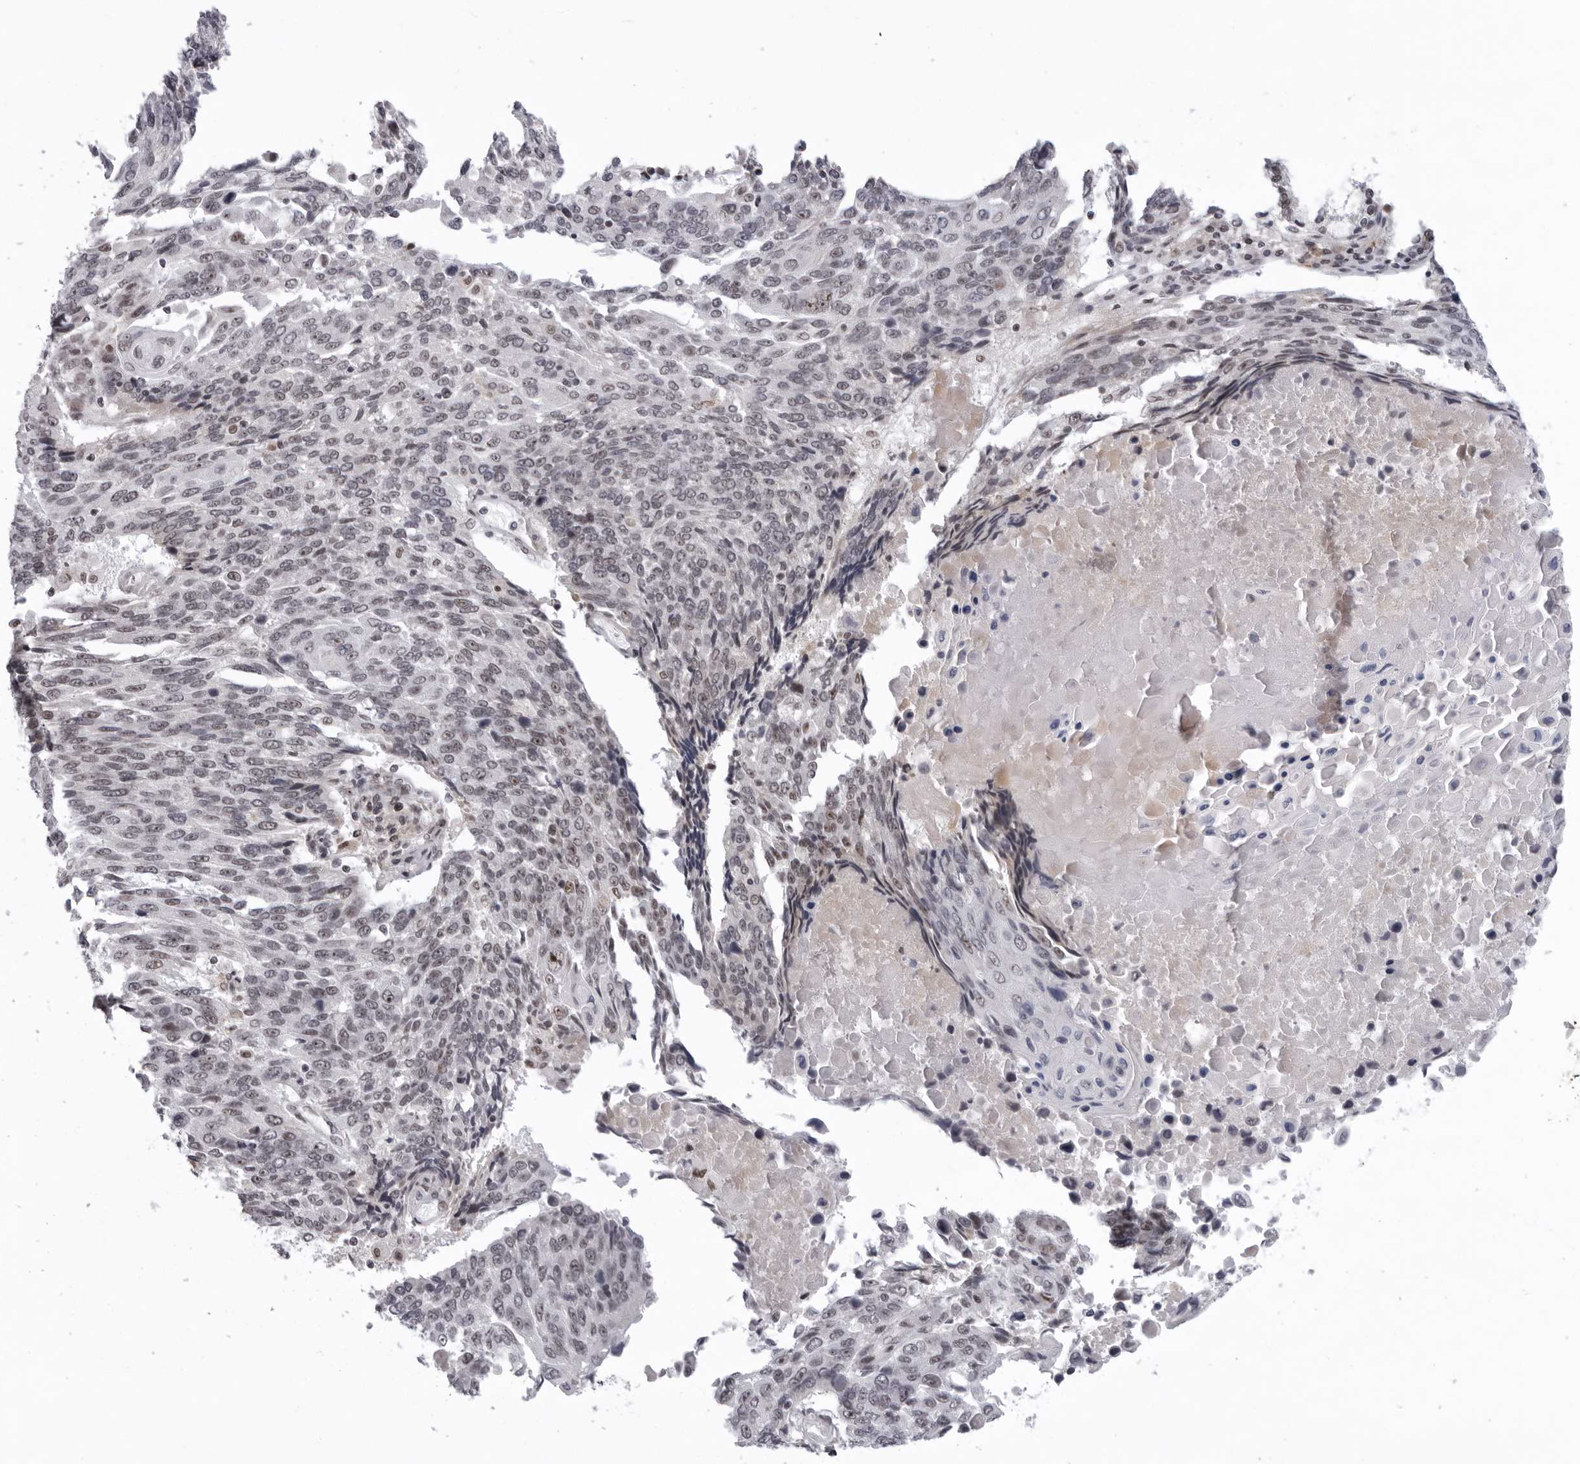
{"staining": {"intensity": "weak", "quantity": ">75%", "location": "nuclear"}, "tissue": "lung cancer", "cell_type": "Tumor cells", "image_type": "cancer", "snomed": [{"axis": "morphology", "description": "Squamous cell carcinoma, NOS"}, {"axis": "topography", "description": "Lung"}], "caption": "Human lung squamous cell carcinoma stained with a brown dye demonstrates weak nuclear positive expression in about >75% of tumor cells.", "gene": "EXOSC10", "patient": {"sex": "male", "age": 66}}